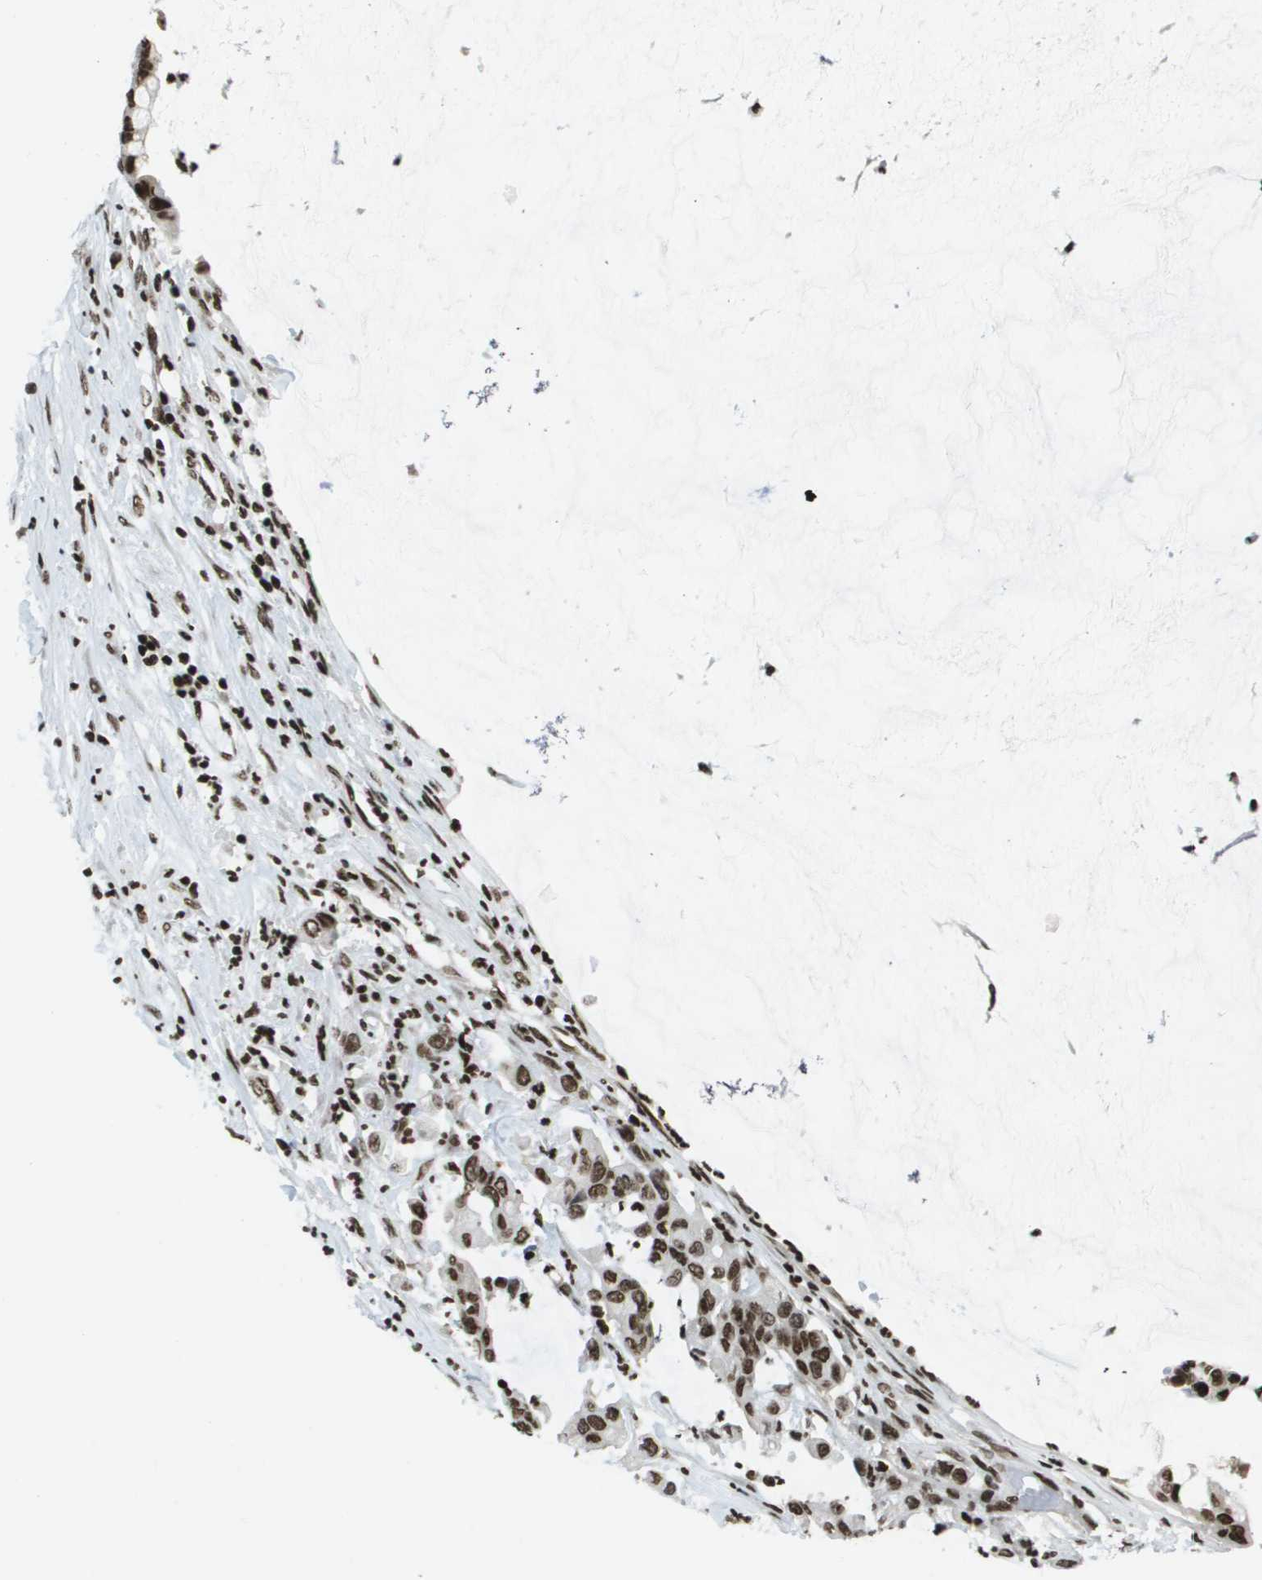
{"staining": {"intensity": "strong", "quantity": ">75%", "location": "nuclear"}, "tissue": "pancreatic cancer", "cell_type": "Tumor cells", "image_type": "cancer", "snomed": [{"axis": "morphology", "description": "Adenocarcinoma, NOS"}, {"axis": "topography", "description": "Pancreas"}], "caption": "About >75% of tumor cells in adenocarcinoma (pancreatic) demonstrate strong nuclear protein positivity as visualized by brown immunohistochemical staining.", "gene": "GLYR1", "patient": {"sex": "male", "age": 41}}